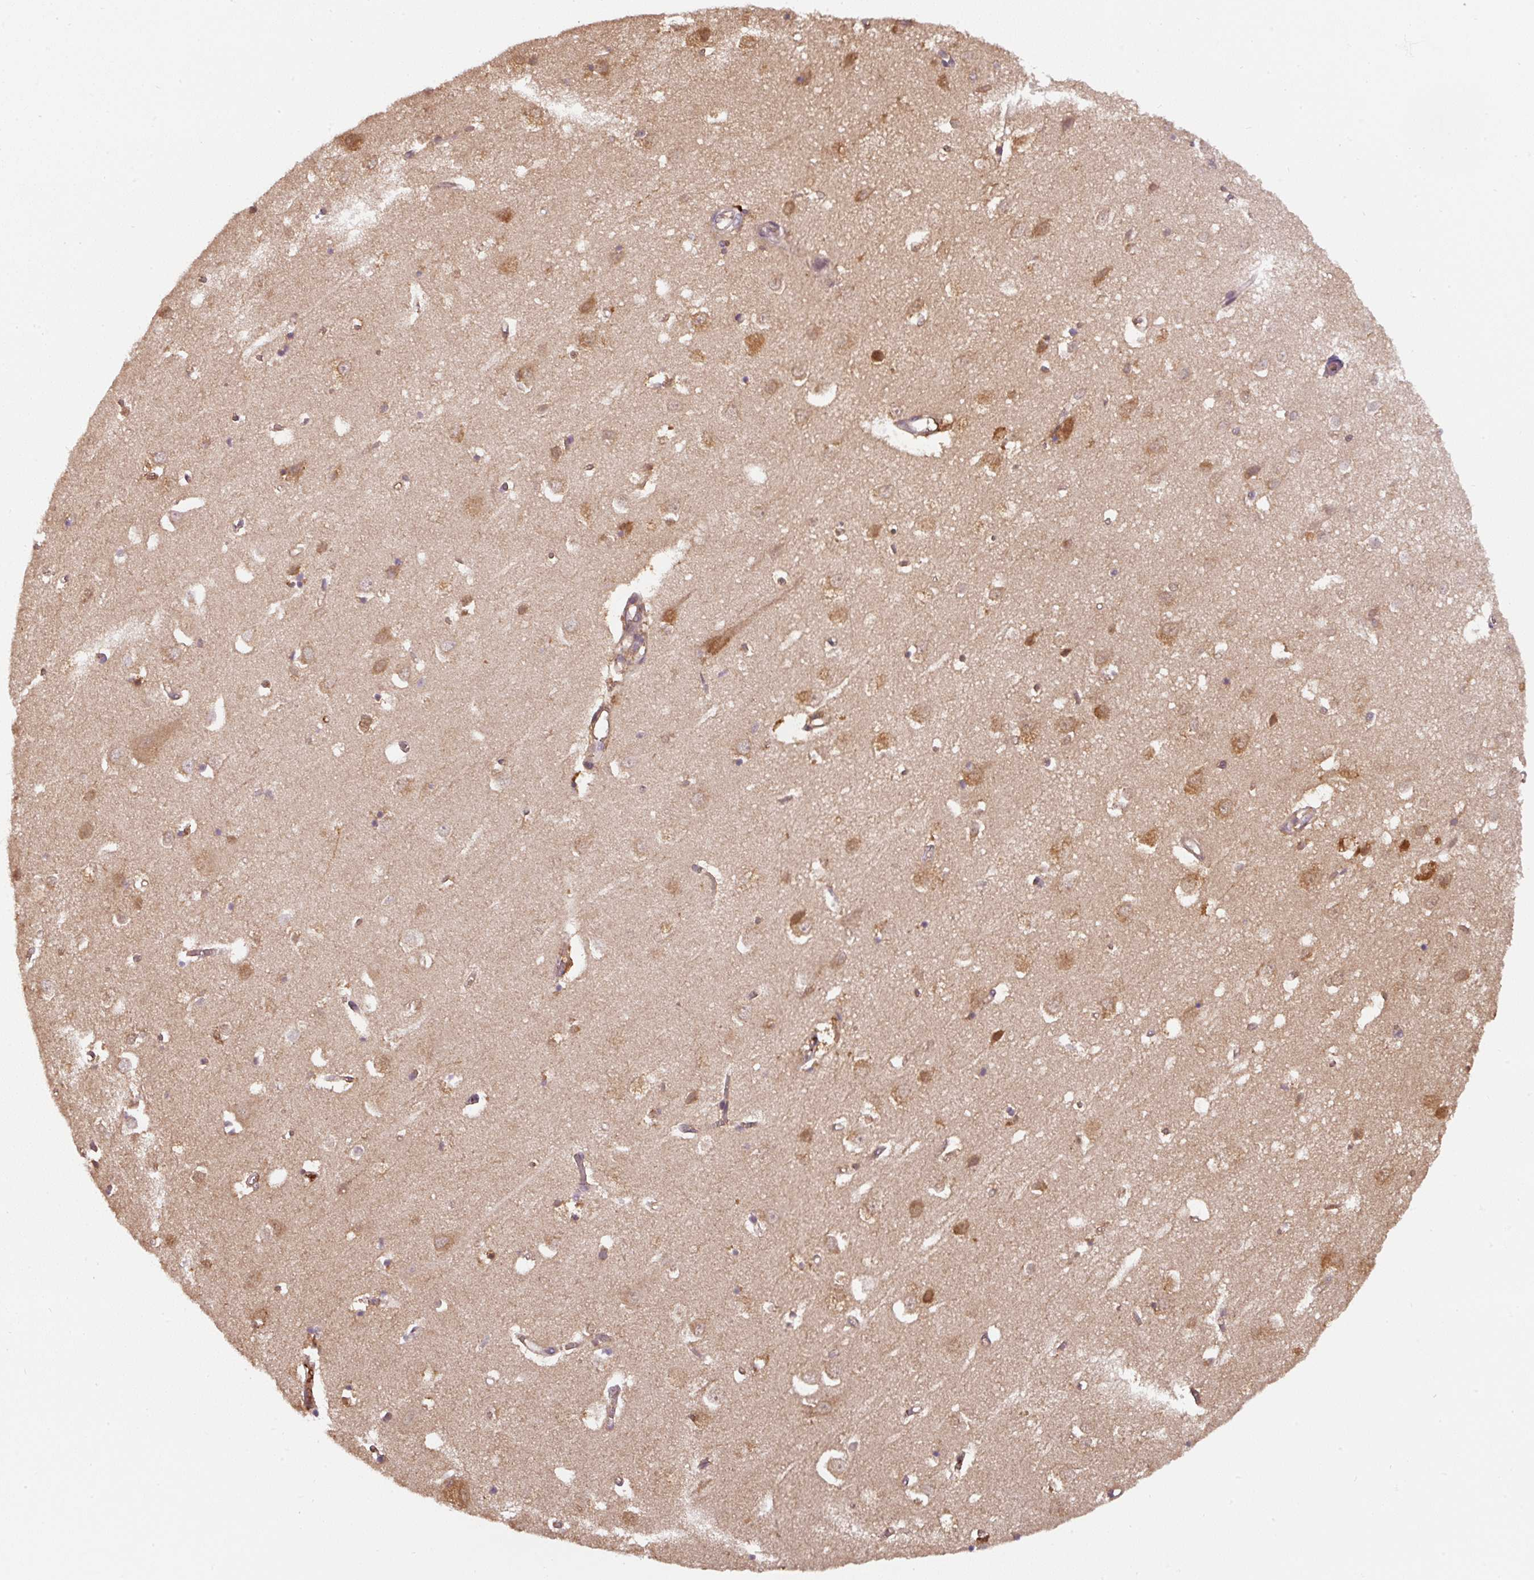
{"staining": {"intensity": "moderate", "quantity": ">75%", "location": "cytoplasmic/membranous"}, "tissue": "cerebral cortex", "cell_type": "Endothelial cells", "image_type": "normal", "snomed": [{"axis": "morphology", "description": "Normal tissue, NOS"}, {"axis": "topography", "description": "Cerebral cortex"}], "caption": "There is medium levels of moderate cytoplasmic/membranous expression in endothelial cells of unremarkable cerebral cortex, as demonstrated by immunohistochemical staining (brown color).", "gene": "ST13", "patient": {"sex": "male", "age": 70}}